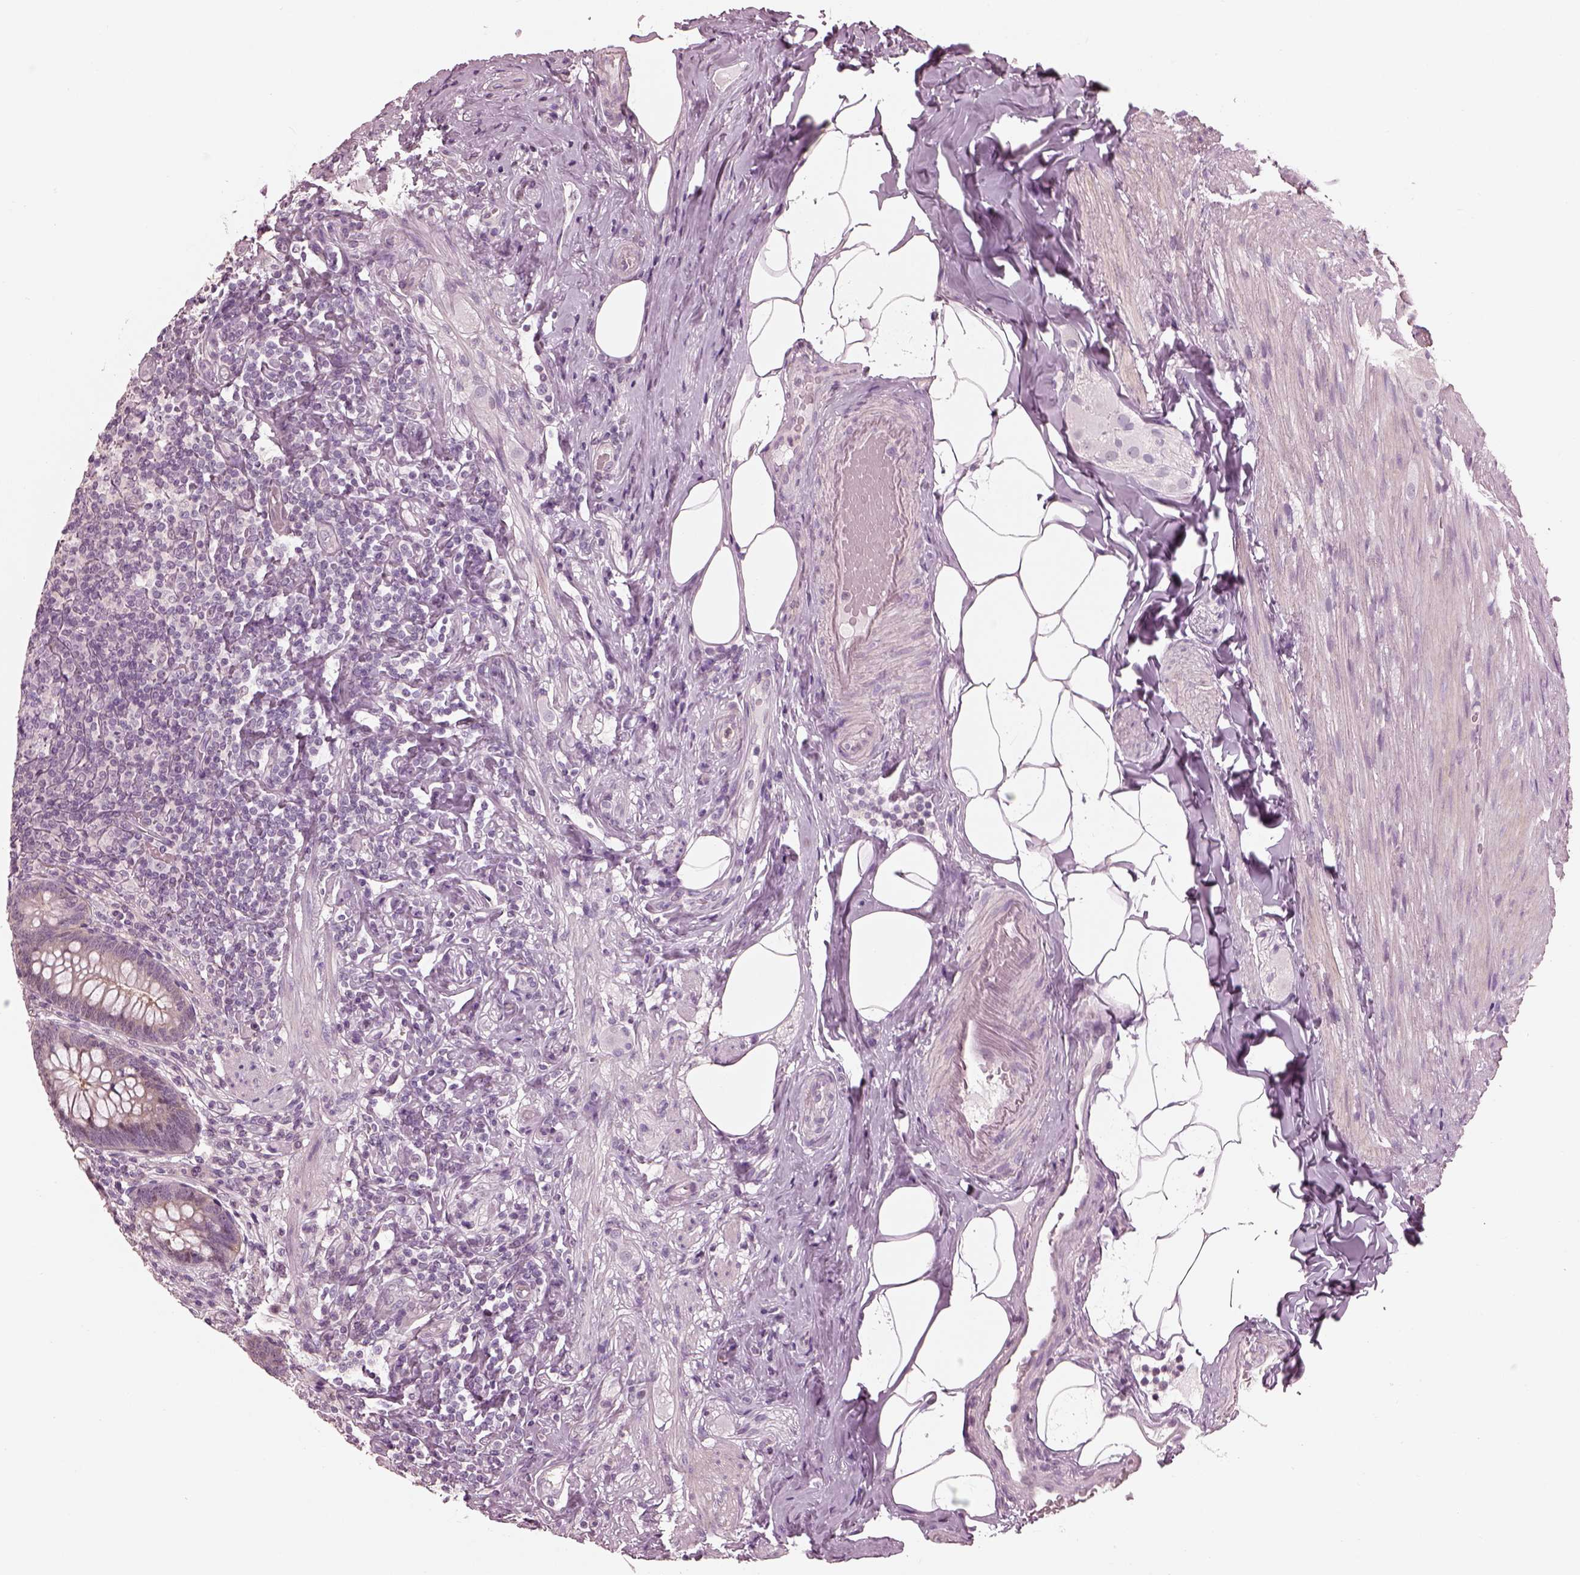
{"staining": {"intensity": "negative", "quantity": "none", "location": "none"}, "tissue": "appendix", "cell_type": "Glandular cells", "image_type": "normal", "snomed": [{"axis": "morphology", "description": "Normal tissue, NOS"}, {"axis": "topography", "description": "Appendix"}], "caption": "Immunohistochemistry of normal human appendix displays no staining in glandular cells. (Stains: DAB (3,3'-diaminobenzidine) immunohistochemistry with hematoxylin counter stain, Microscopy: brightfield microscopy at high magnification).", "gene": "BFSP1", "patient": {"sex": "male", "age": 47}}